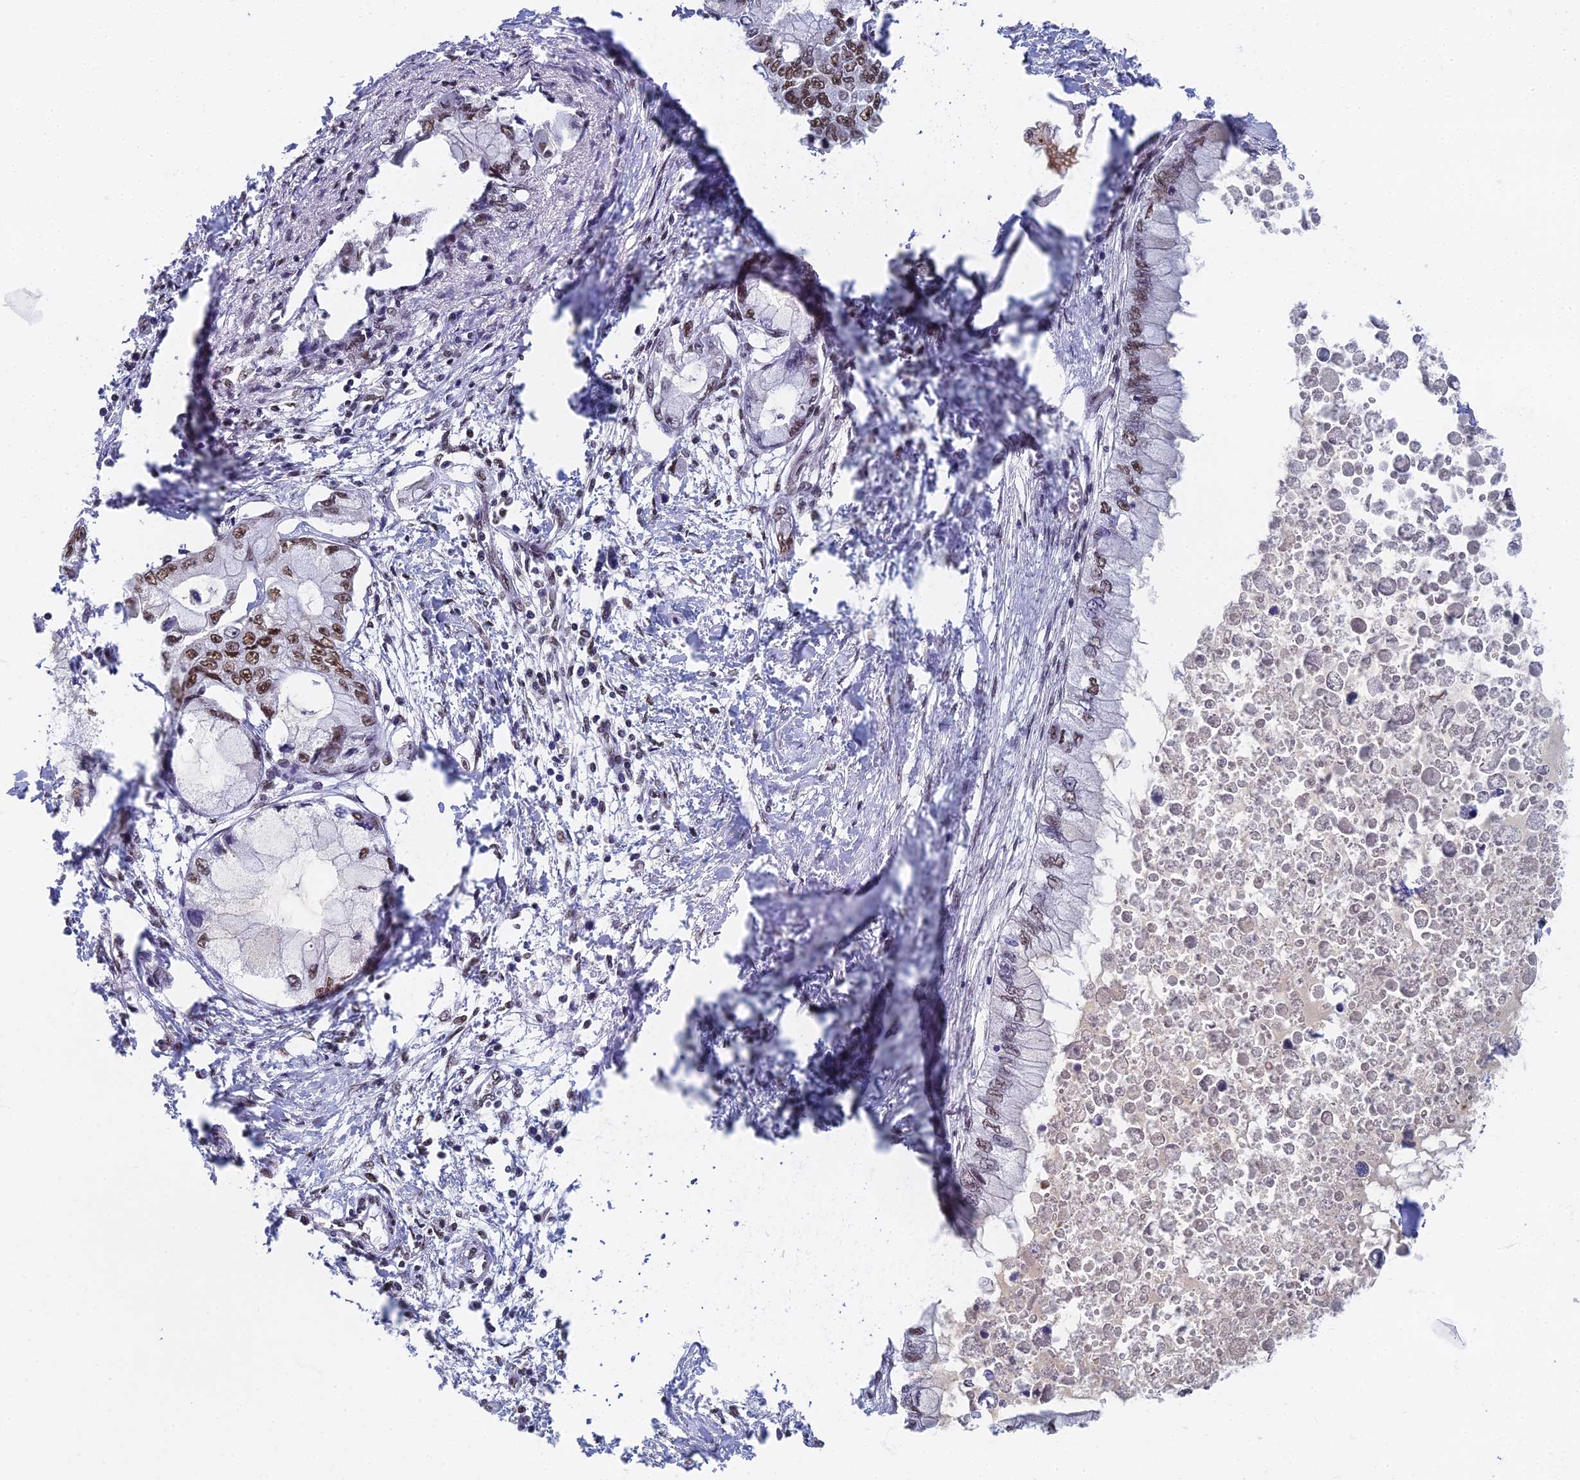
{"staining": {"intensity": "moderate", "quantity": ">75%", "location": "nuclear"}, "tissue": "pancreatic cancer", "cell_type": "Tumor cells", "image_type": "cancer", "snomed": [{"axis": "morphology", "description": "Adenocarcinoma, NOS"}, {"axis": "topography", "description": "Pancreas"}], "caption": "Pancreatic adenocarcinoma was stained to show a protein in brown. There is medium levels of moderate nuclear staining in about >75% of tumor cells.", "gene": "TAF13", "patient": {"sex": "male", "age": 48}}